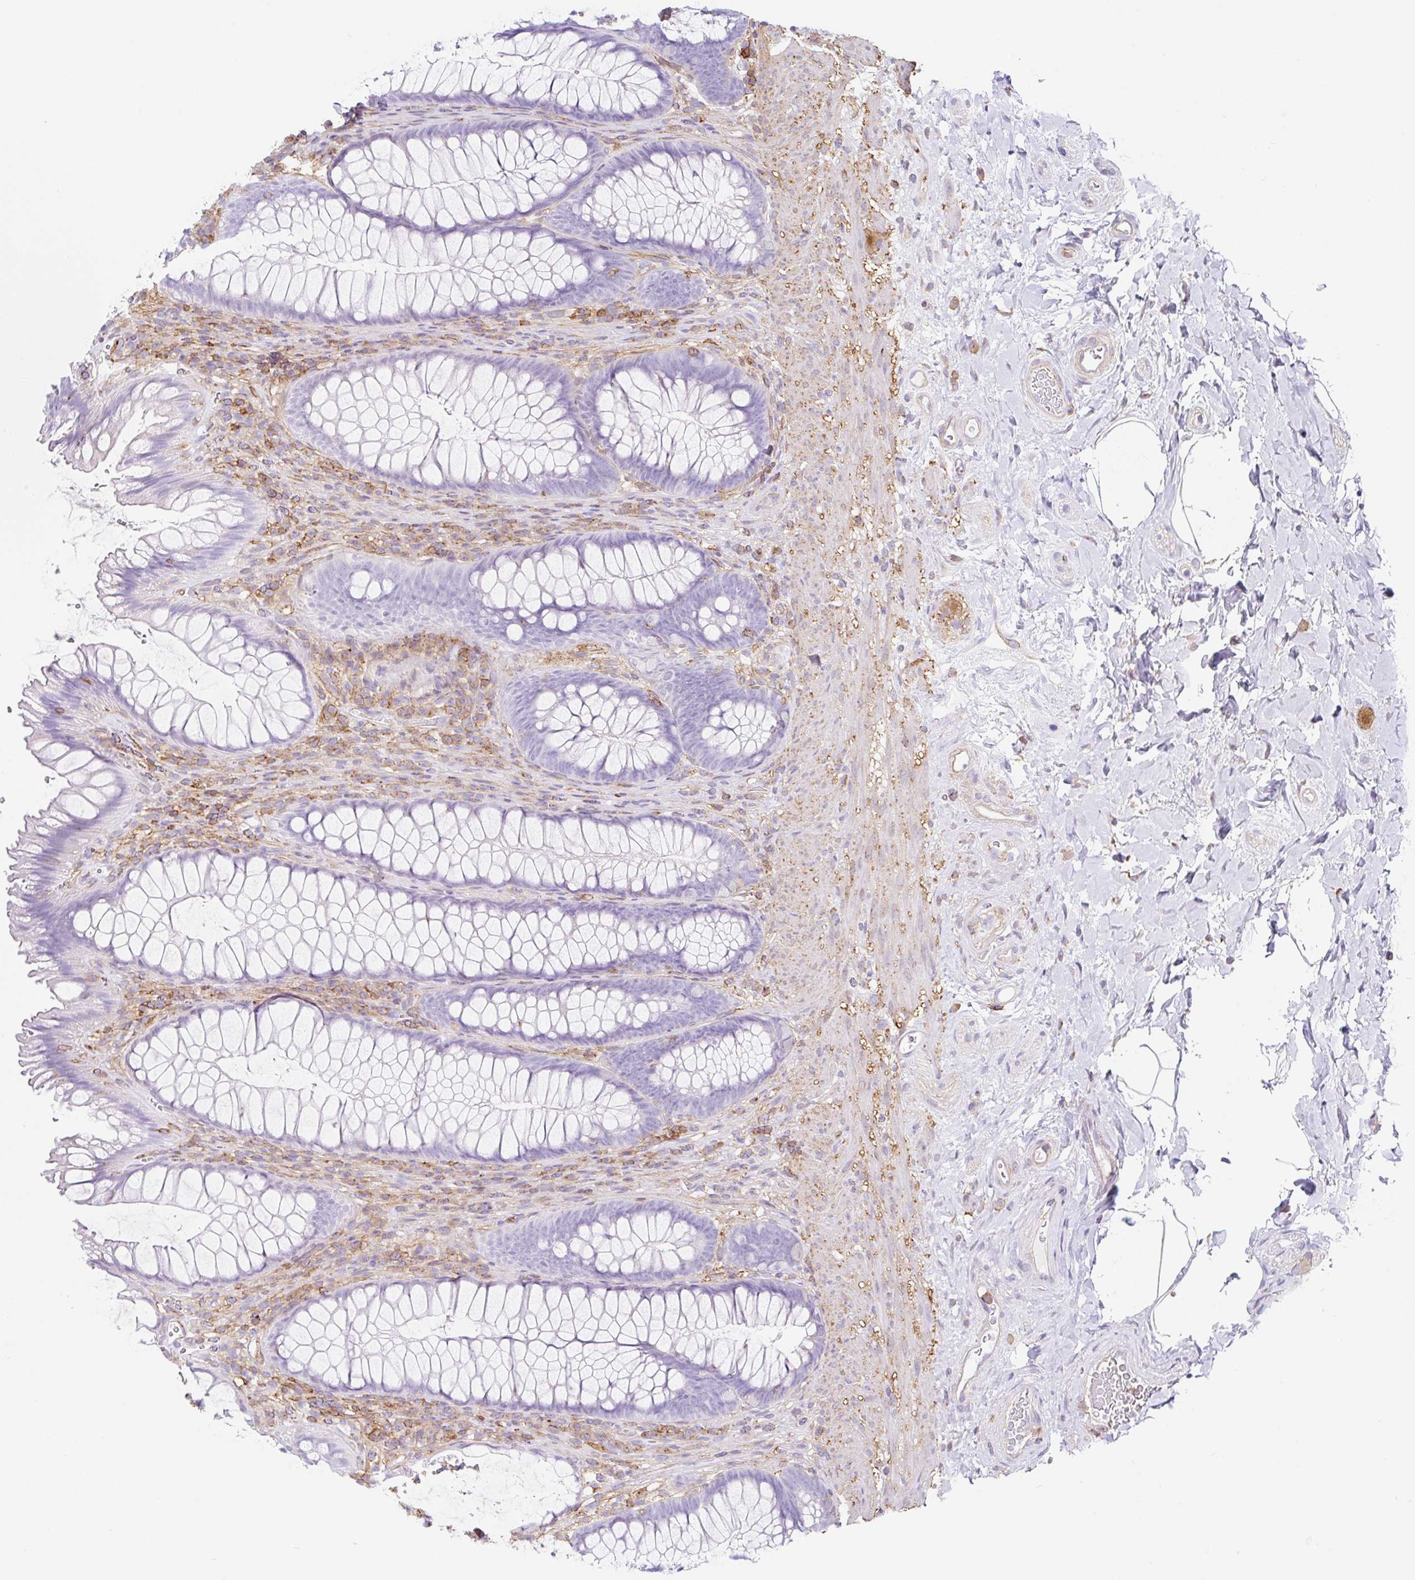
{"staining": {"intensity": "negative", "quantity": "none", "location": "none"}, "tissue": "rectum", "cell_type": "Glandular cells", "image_type": "normal", "snomed": [{"axis": "morphology", "description": "Normal tissue, NOS"}, {"axis": "topography", "description": "Rectum"}], "caption": "Immunohistochemistry (IHC) image of unremarkable rectum stained for a protein (brown), which exhibits no positivity in glandular cells.", "gene": "MTTP", "patient": {"sex": "male", "age": 53}}